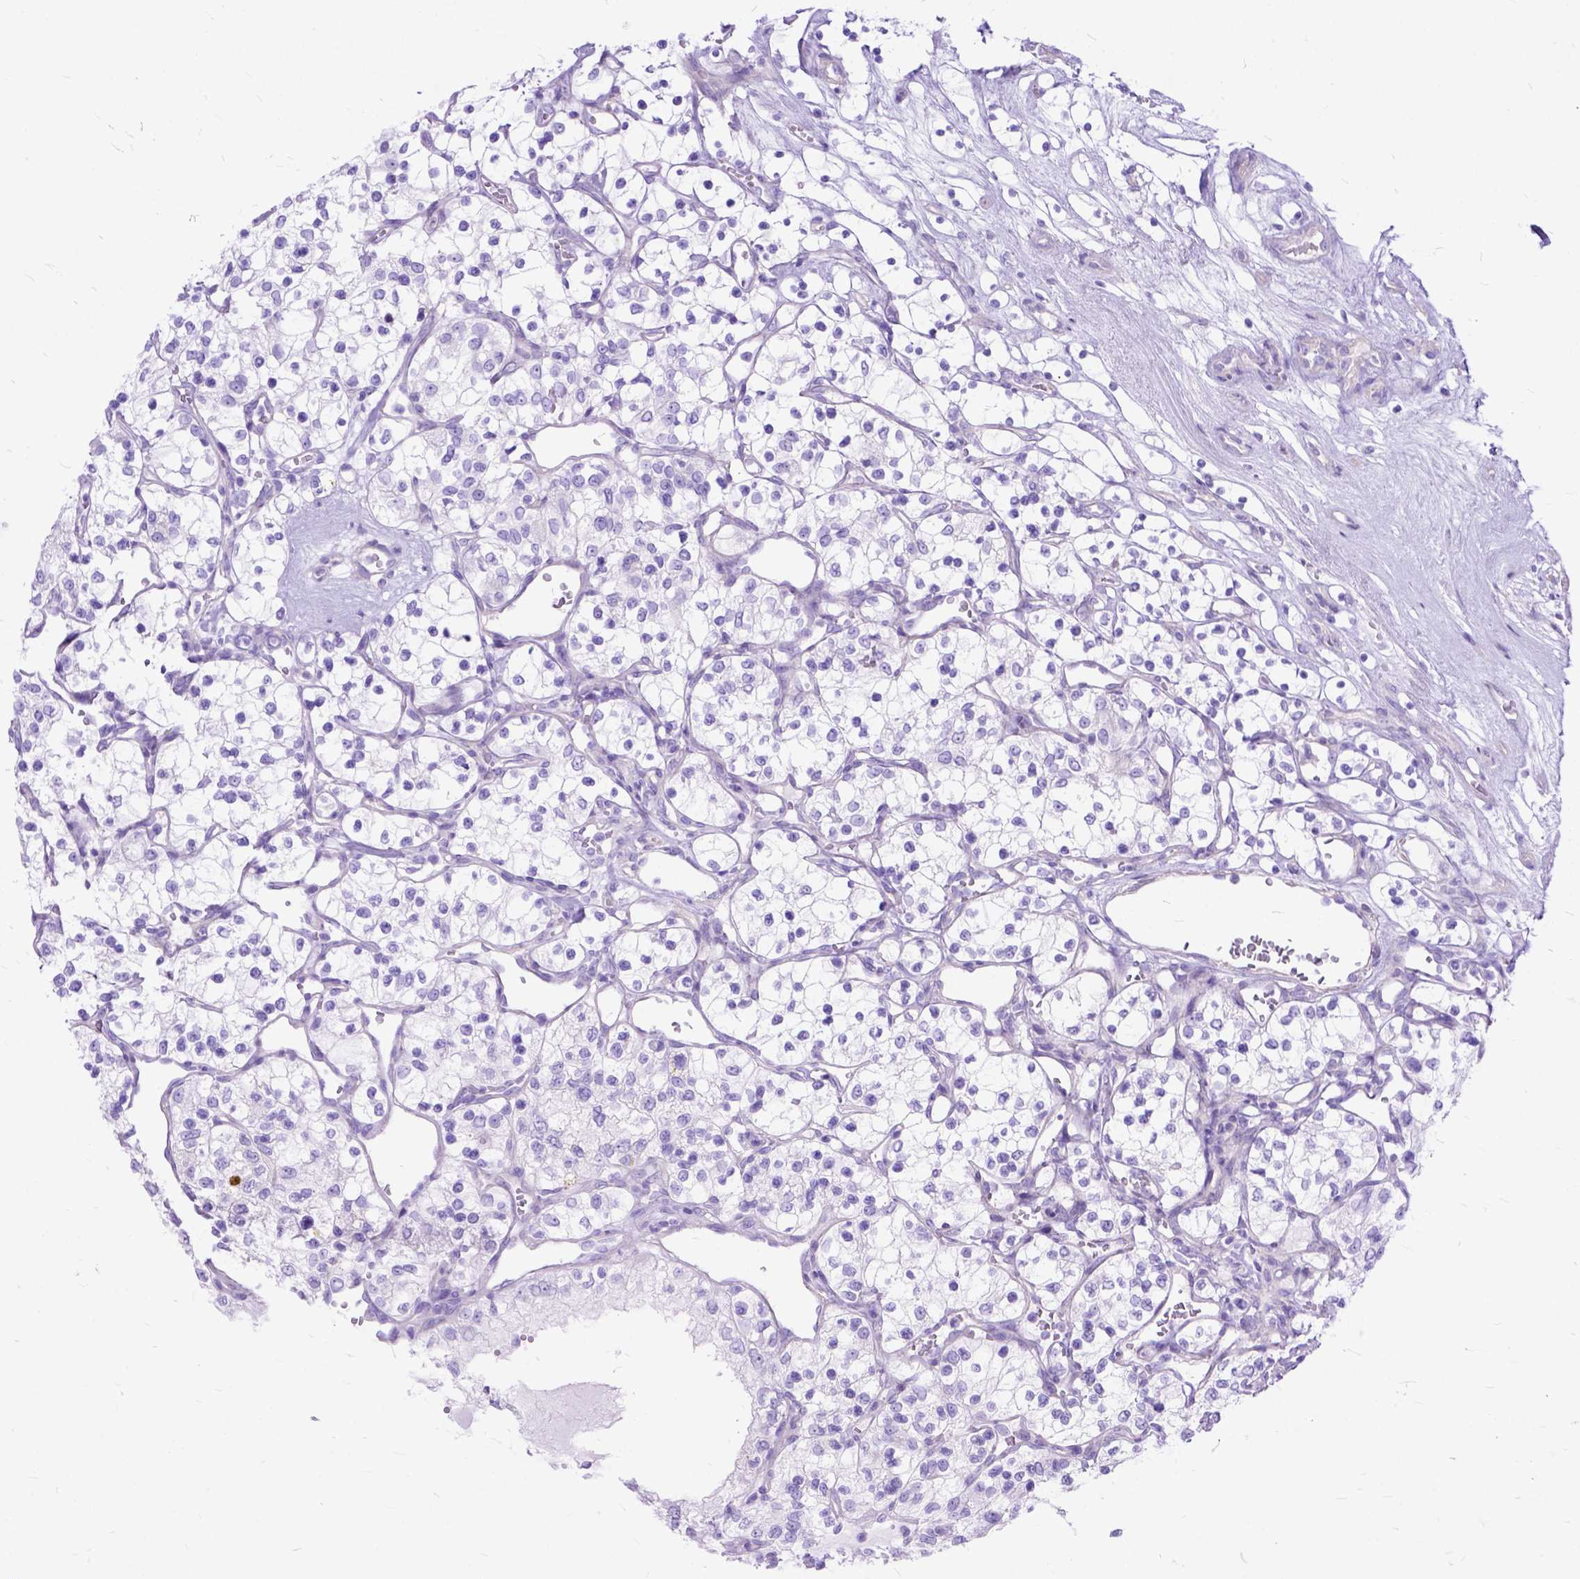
{"staining": {"intensity": "negative", "quantity": "none", "location": "none"}, "tissue": "renal cancer", "cell_type": "Tumor cells", "image_type": "cancer", "snomed": [{"axis": "morphology", "description": "Adenocarcinoma, NOS"}, {"axis": "topography", "description": "Kidney"}], "caption": "DAB immunohistochemical staining of renal cancer exhibits no significant positivity in tumor cells.", "gene": "ARL9", "patient": {"sex": "female", "age": 69}}